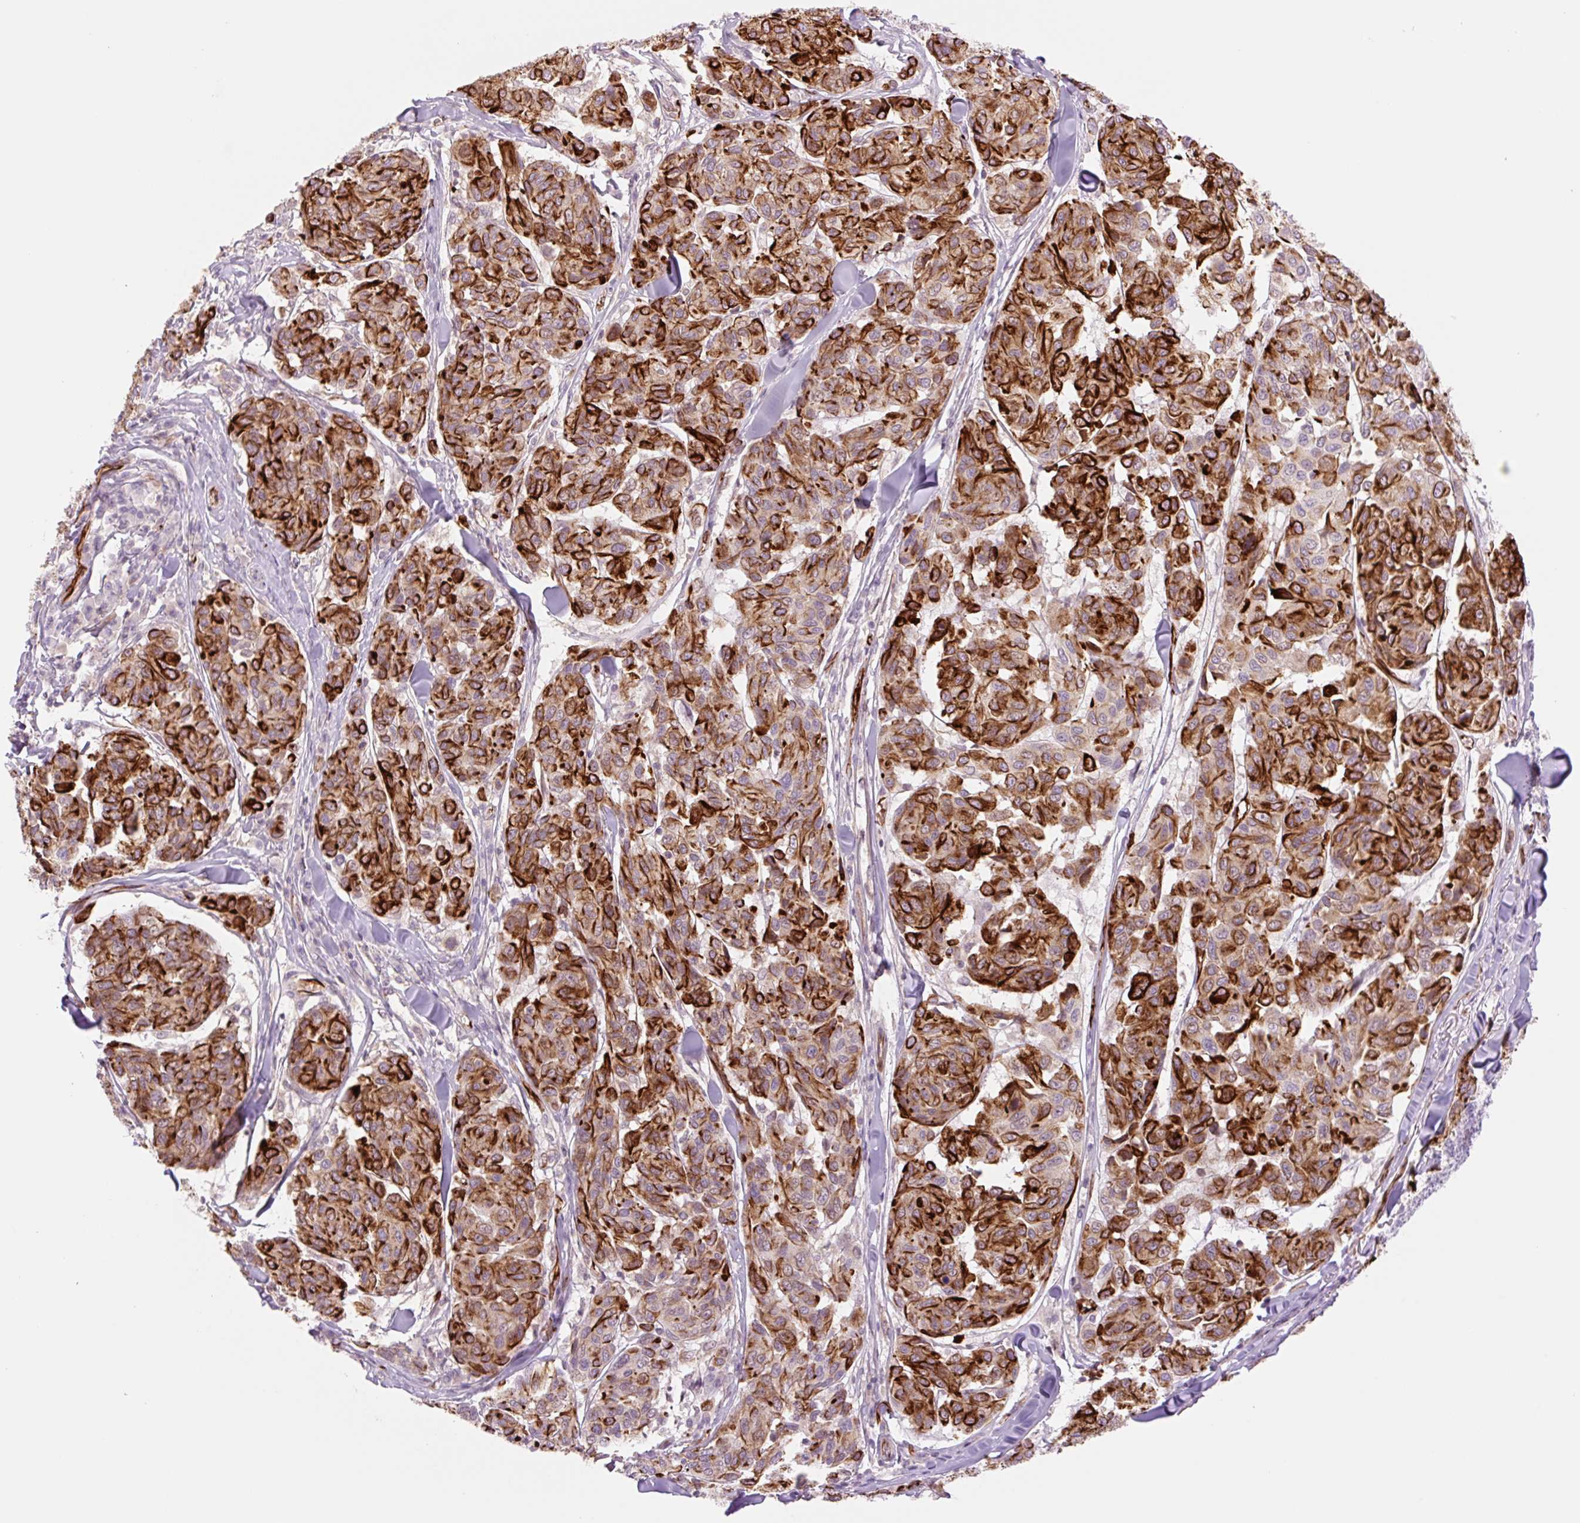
{"staining": {"intensity": "strong", "quantity": ">75%", "location": "cytoplasmic/membranous"}, "tissue": "melanoma", "cell_type": "Tumor cells", "image_type": "cancer", "snomed": [{"axis": "morphology", "description": "Malignant melanoma, NOS"}, {"axis": "topography", "description": "Skin"}], "caption": "High-magnification brightfield microscopy of malignant melanoma stained with DAB (brown) and counterstained with hematoxylin (blue). tumor cells exhibit strong cytoplasmic/membranous positivity is seen in approximately>75% of cells.", "gene": "ZFYVE21", "patient": {"sex": "female", "age": 66}}